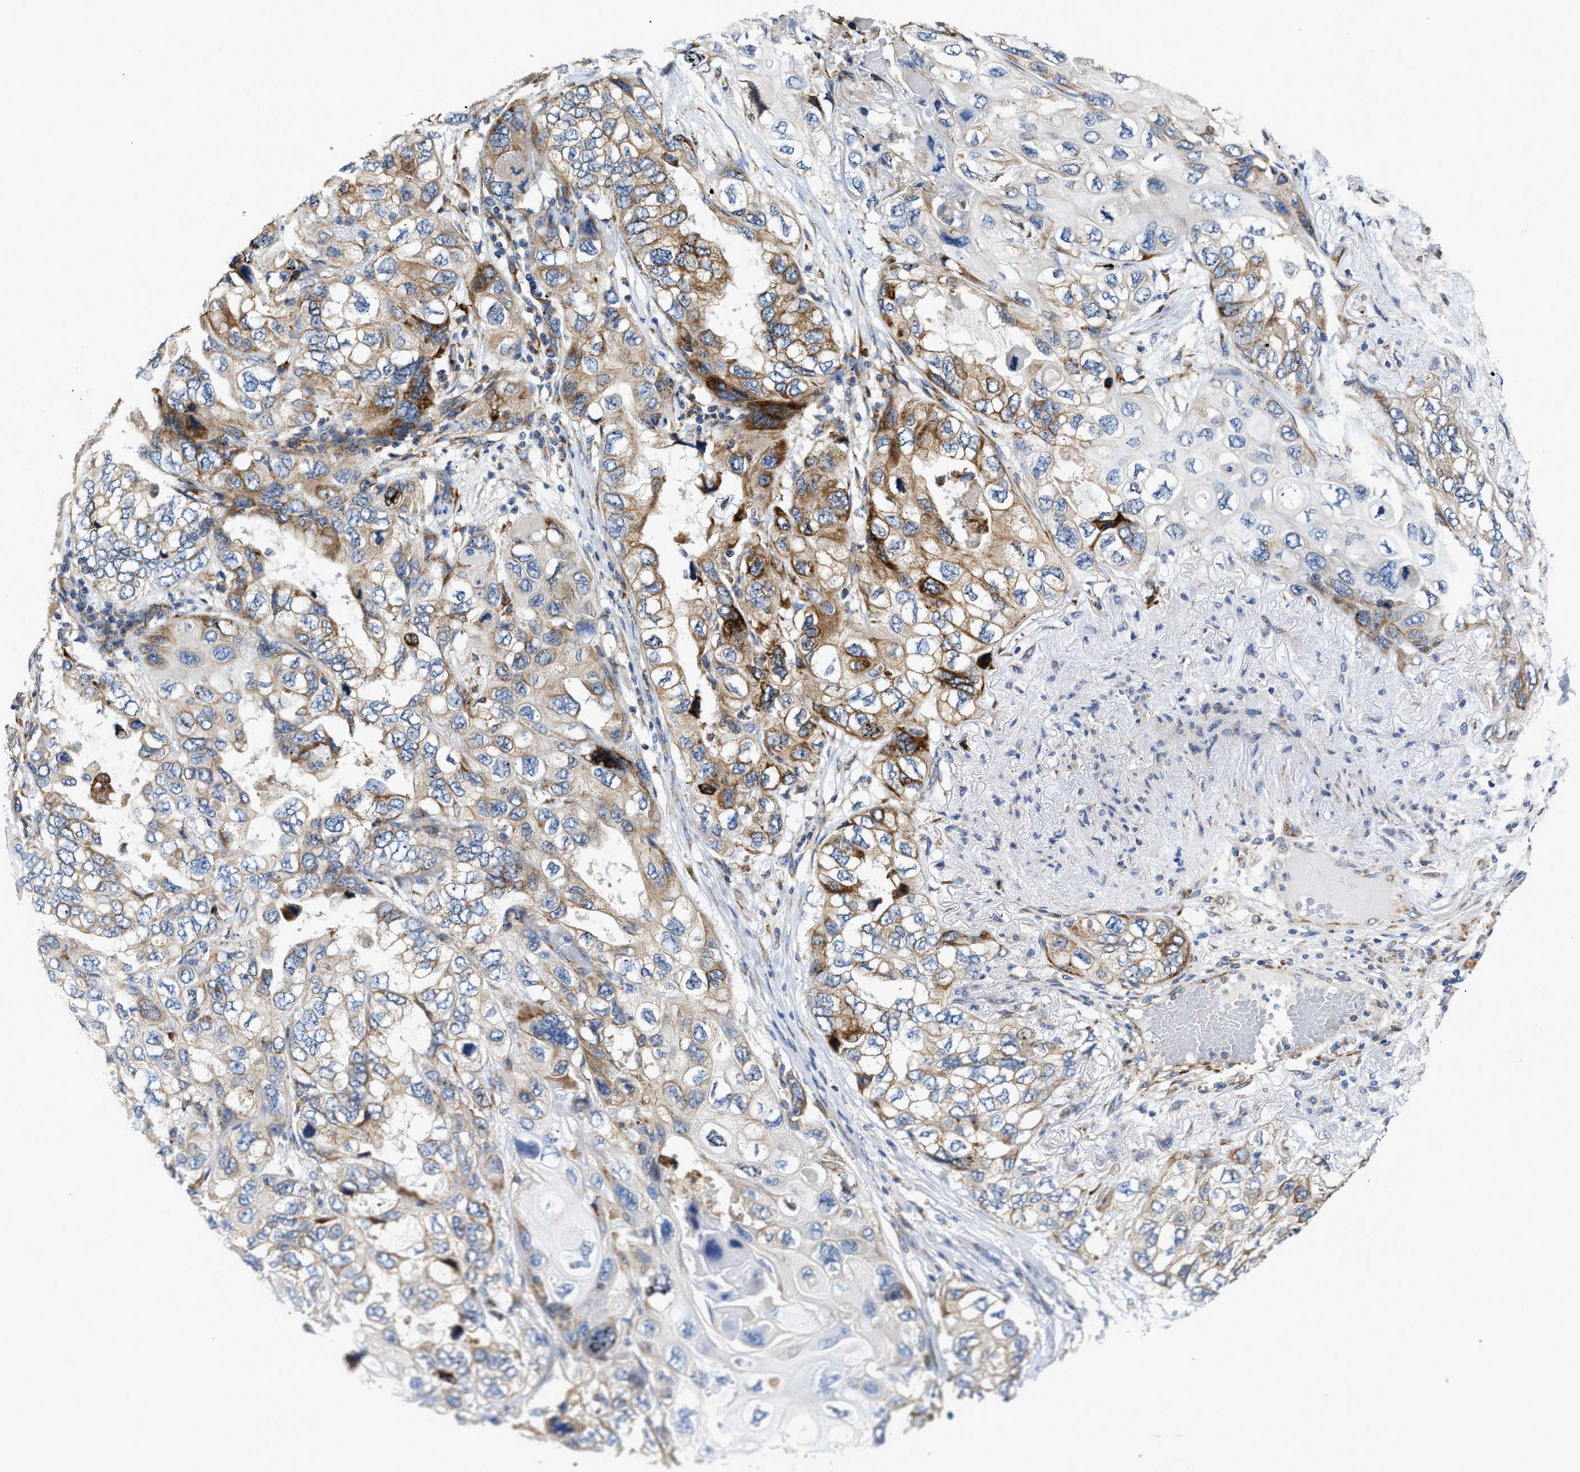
{"staining": {"intensity": "moderate", "quantity": ">75%", "location": "cytoplasmic/membranous"}, "tissue": "lung cancer", "cell_type": "Tumor cells", "image_type": "cancer", "snomed": [{"axis": "morphology", "description": "Squamous cell carcinoma, NOS"}, {"axis": "topography", "description": "Lung"}], "caption": "The immunohistochemical stain labels moderate cytoplasmic/membranous staining in tumor cells of lung squamous cell carcinoma tissue.", "gene": "AMZ1", "patient": {"sex": "female", "age": 73}}